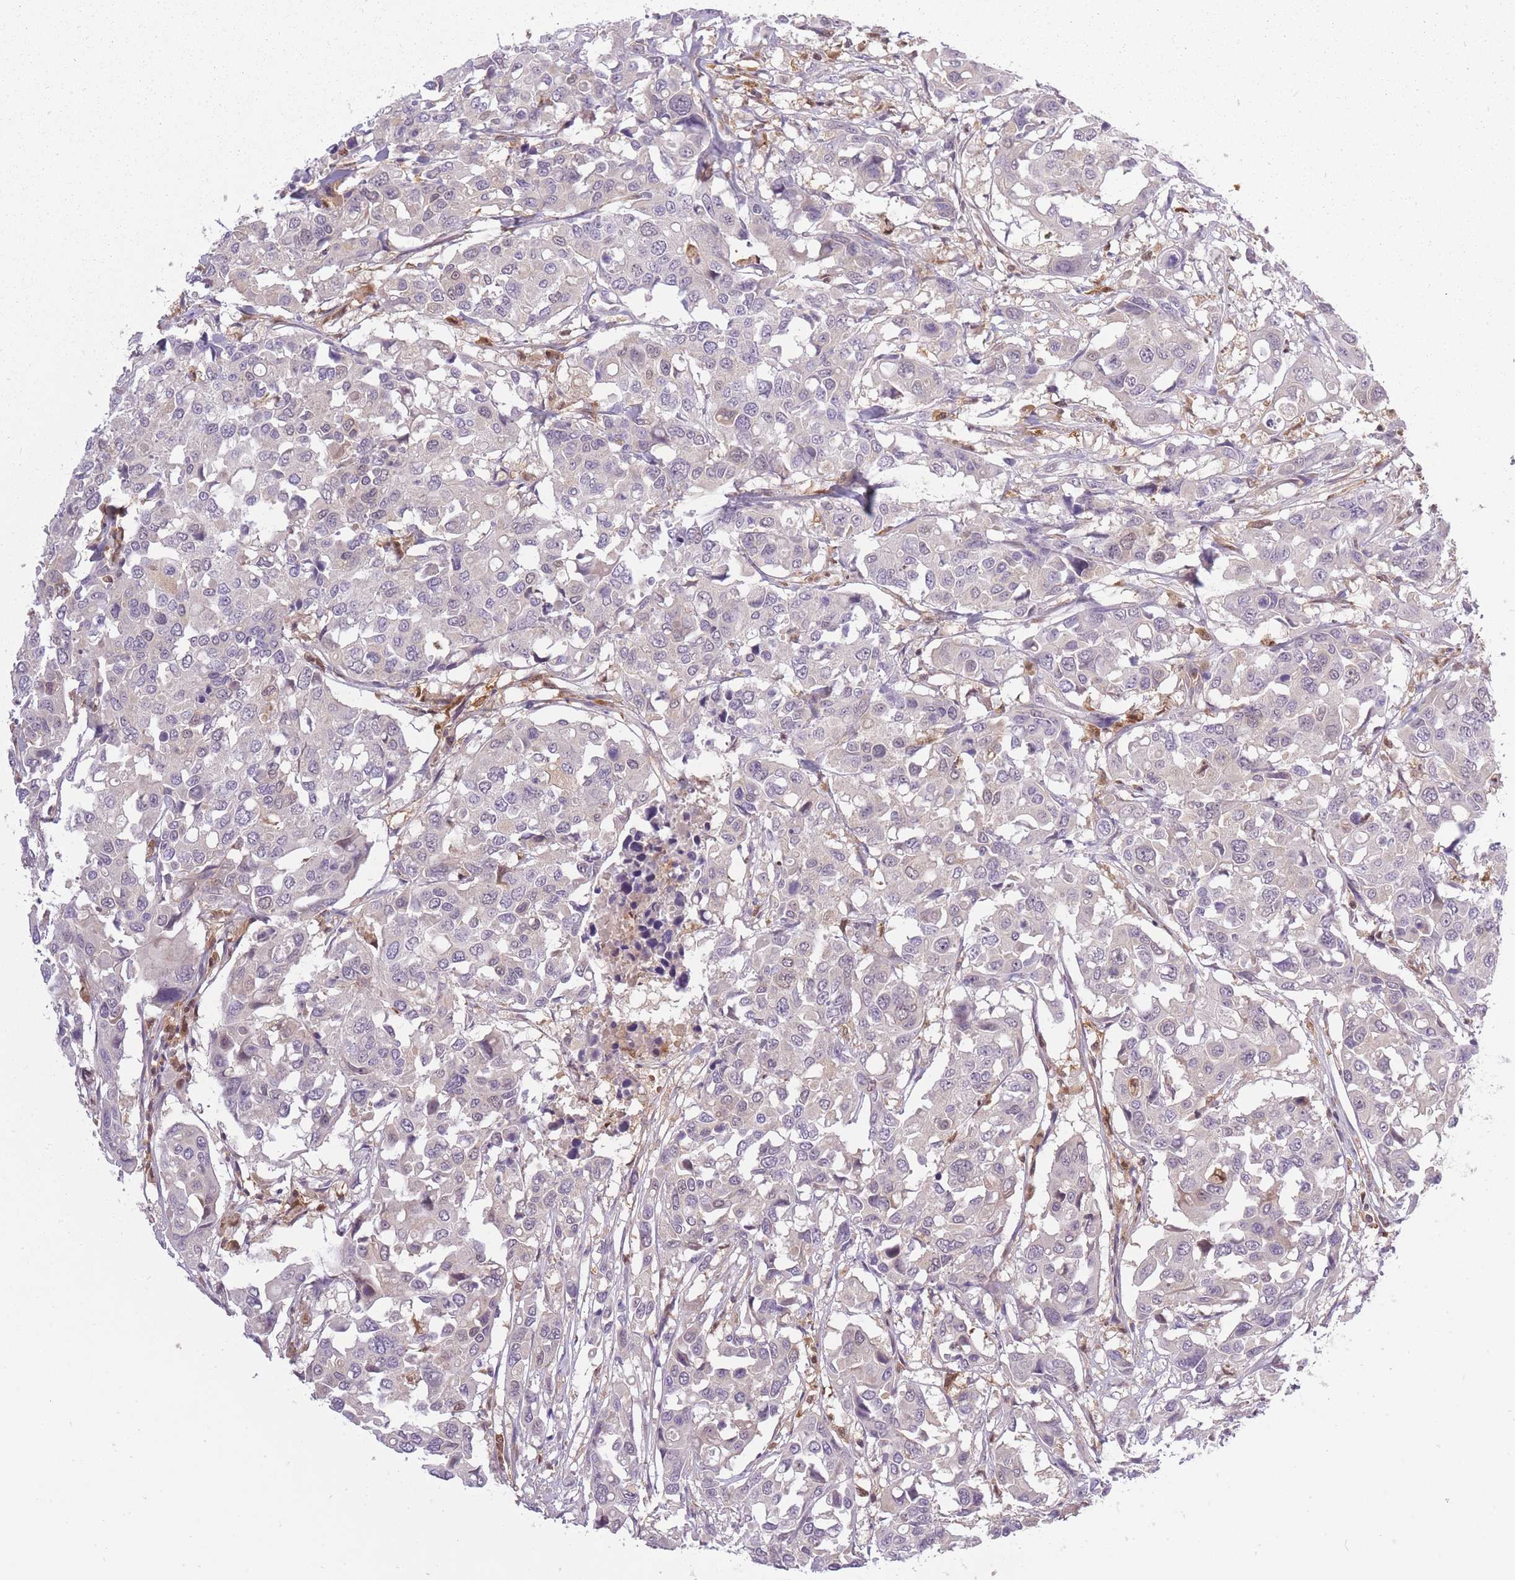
{"staining": {"intensity": "negative", "quantity": "none", "location": "none"}, "tissue": "colorectal cancer", "cell_type": "Tumor cells", "image_type": "cancer", "snomed": [{"axis": "morphology", "description": "Adenocarcinoma, NOS"}, {"axis": "topography", "description": "Colon"}], "caption": "Immunohistochemistry histopathology image of neoplastic tissue: colorectal cancer stained with DAB (3,3'-diaminobenzidine) displays no significant protein expression in tumor cells.", "gene": "CXorf38", "patient": {"sex": "male", "age": 77}}